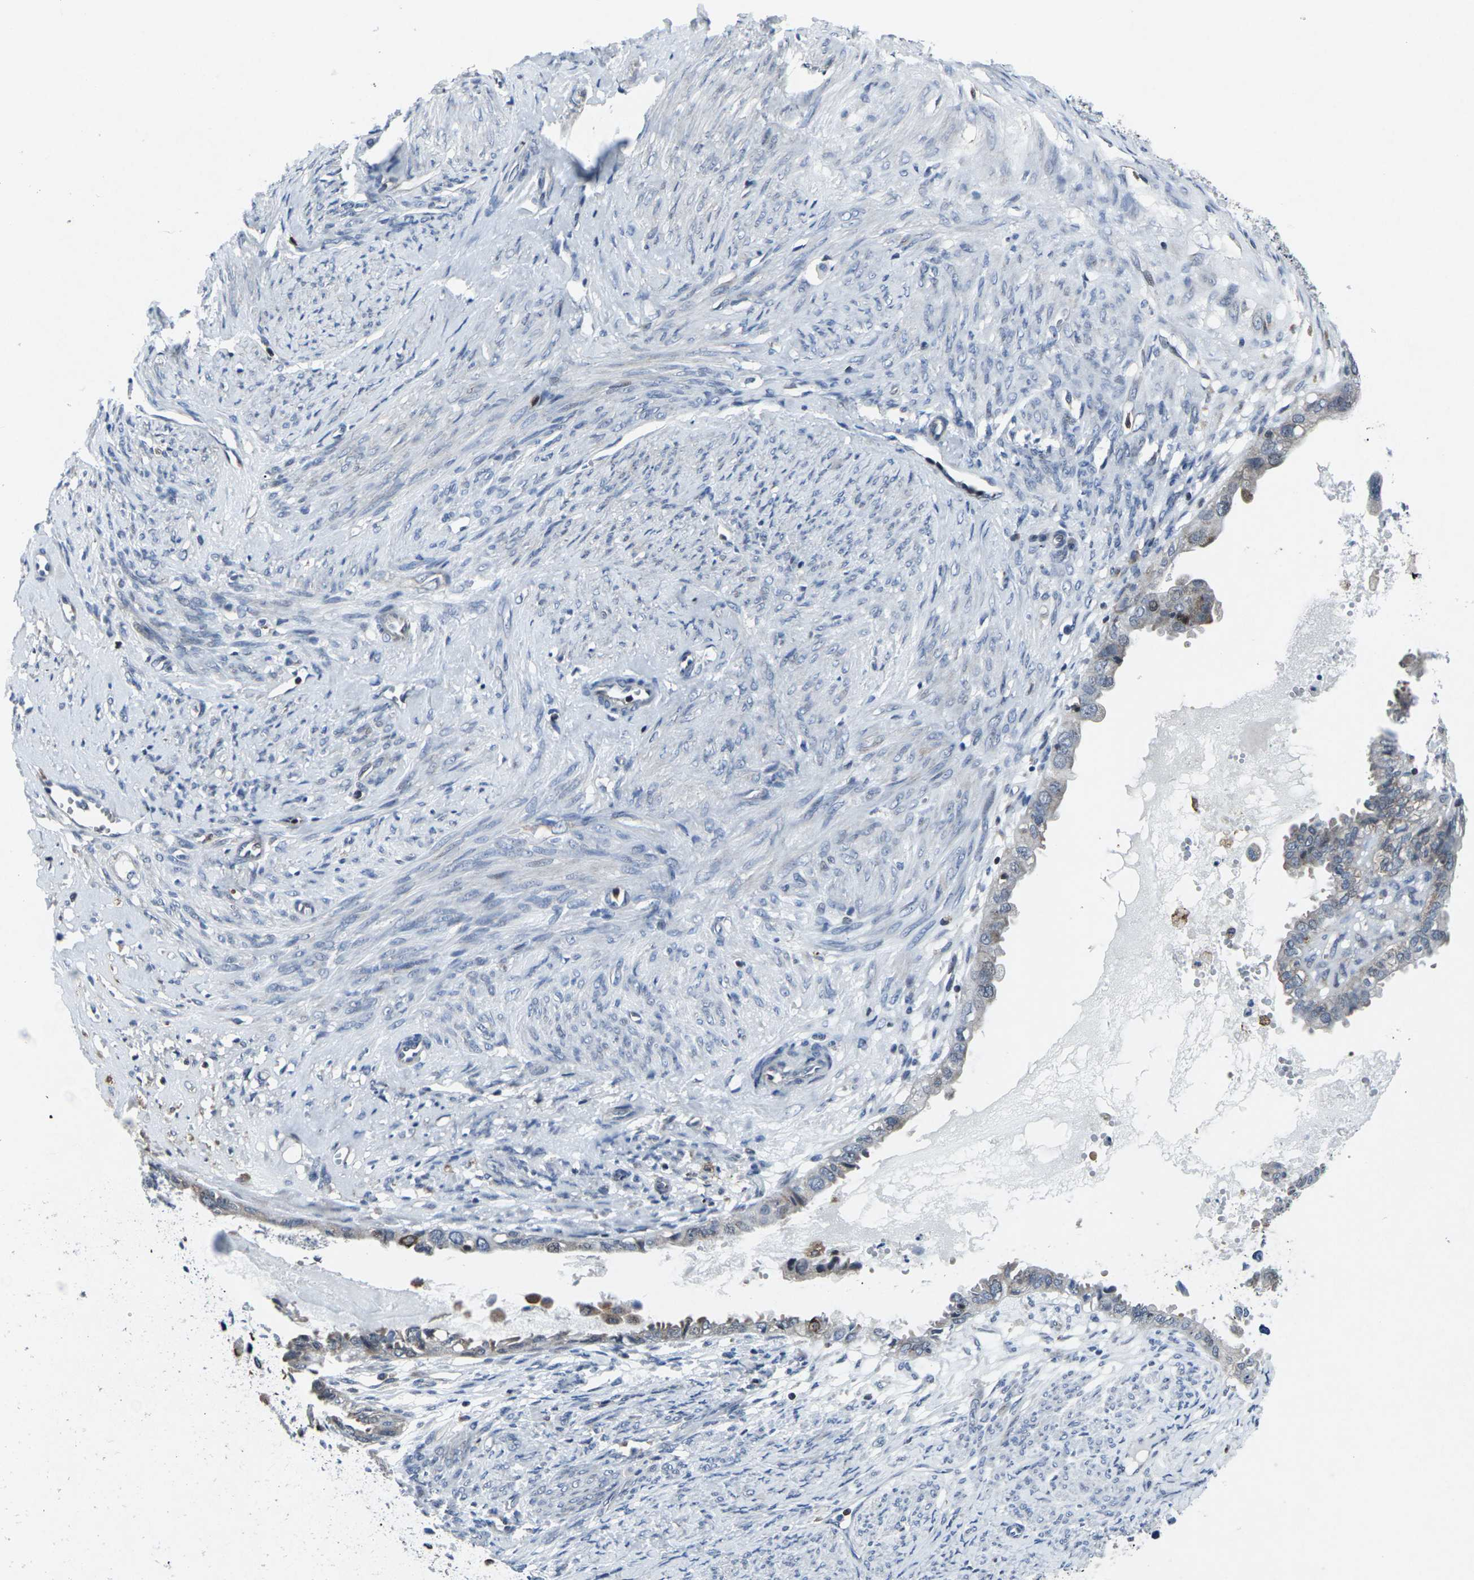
{"staining": {"intensity": "weak", "quantity": "<25%", "location": "cytoplasmic/membranous"}, "tissue": "cervical cancer", "cell_type": "Tumor cells", "image_type": "cancer", "snomed": [{"axis": "morphology", "description": "Normal tissue, NOS"}, {"axis": "morphology", "description": "Adenocarcinoma, NOS"}, {"axis": "topography", "description": "Cervix"}, {"axis": "topography", "description": "Endometrium"}], "caption": "An immunohistochemistry photomicrograph of cervical cancer is shown. There is no staining in tumor cells of cervical cancer.", "gene": "STAT4", "patient": {"sex": "female", "age": 86}}